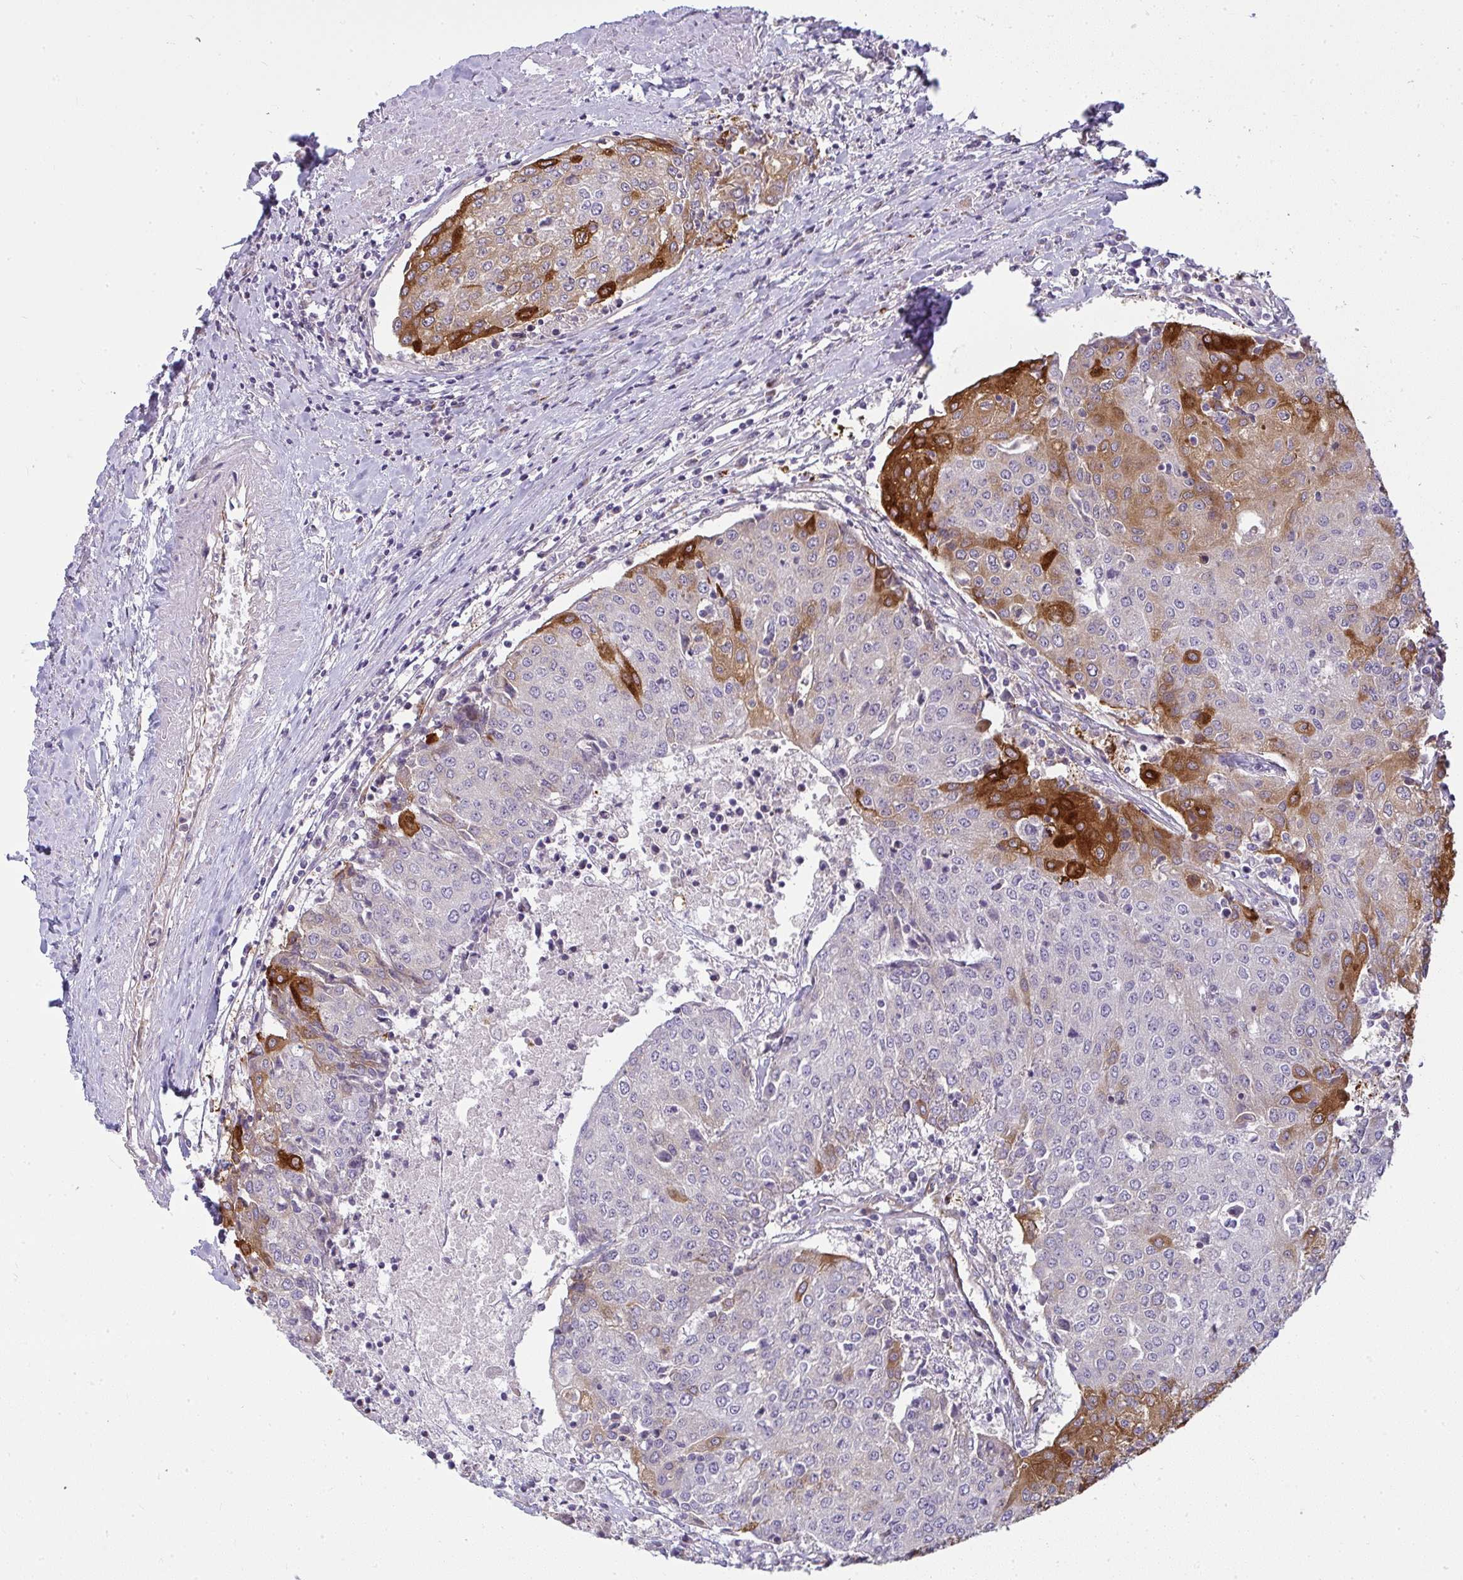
{"staining": {"intensity": "strong", "quantity": "<25%", "location": "cytoplasmic/membranous"}, "tissue": "urothelial cancer", "cell_type": "Tumor cells", "image_type": "cancer", "snomed": [{"axis": "morphology", "description": "Urothelial carcinoma, High grade"}, {"axis": "topography", "description": "Urinary bladder"}], "caption": "IHC image of human urothelial cancer stained for a protein (brown), which shows medium levels of strong cytoplasmic/membranous staining in approximately <25% of tumor cells.", "gene": "IFIT3", "patient": {"sex": "female", "age": 85}}